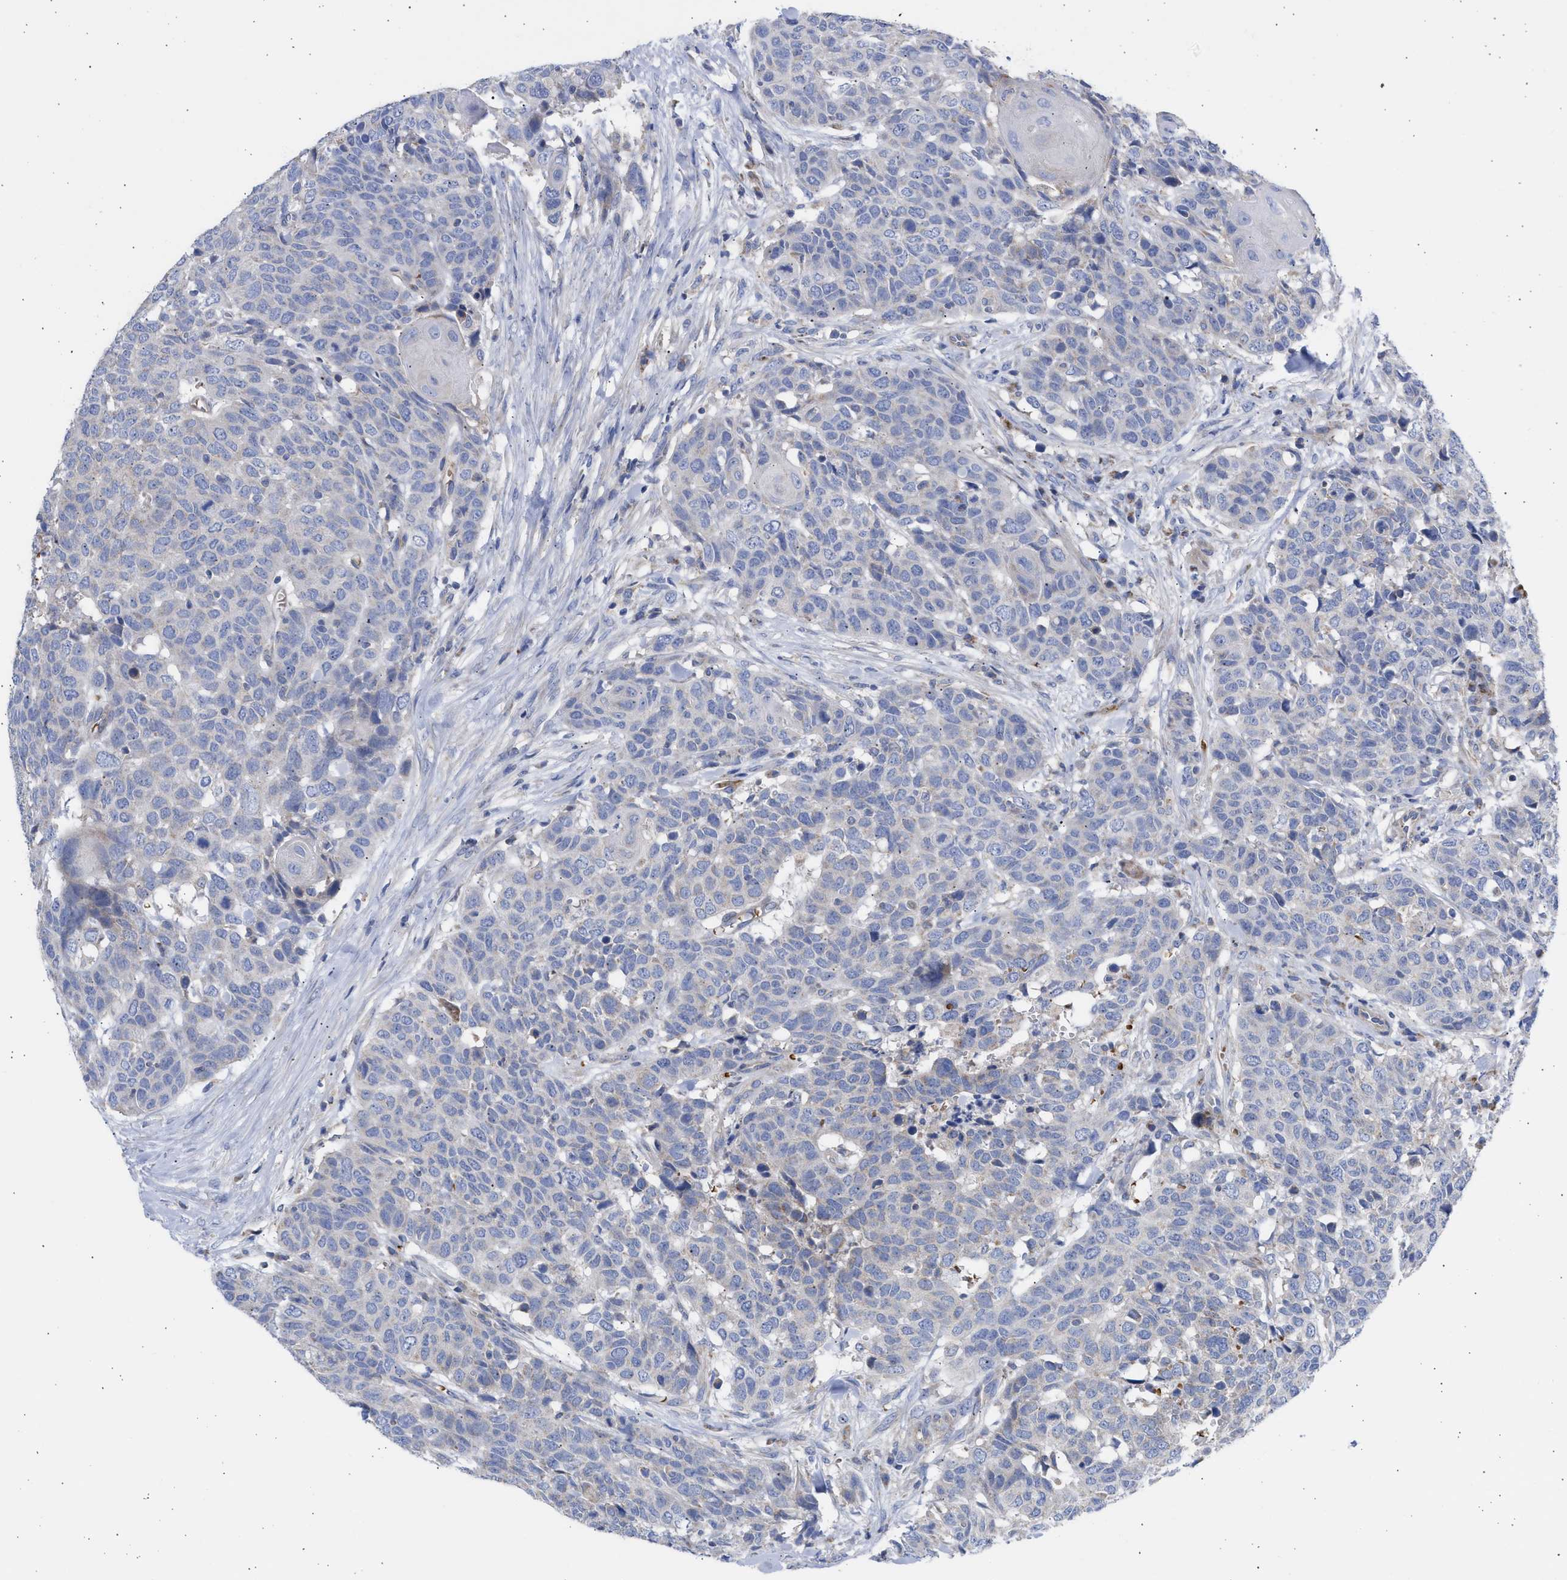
{"staining": {"intensity": "negative", "quantity": "none", "location": "none"}, "tissue": "head and neck cancer", "cell_type": "Tumor cells", "image_type": "cancer", "snomed": [{"axis": "morphology", "description": "Squamous cell carcinoma, NOS"}, {"axis": "topography", "description": "Head-Neck"}], "caption": "Head and neck cancer (squamous cell carcinoma) stained for a protein using IHC reveals no expression tumor cells.", "gene": "BTG3", "patient": {"sex": "male", "age": 66}}